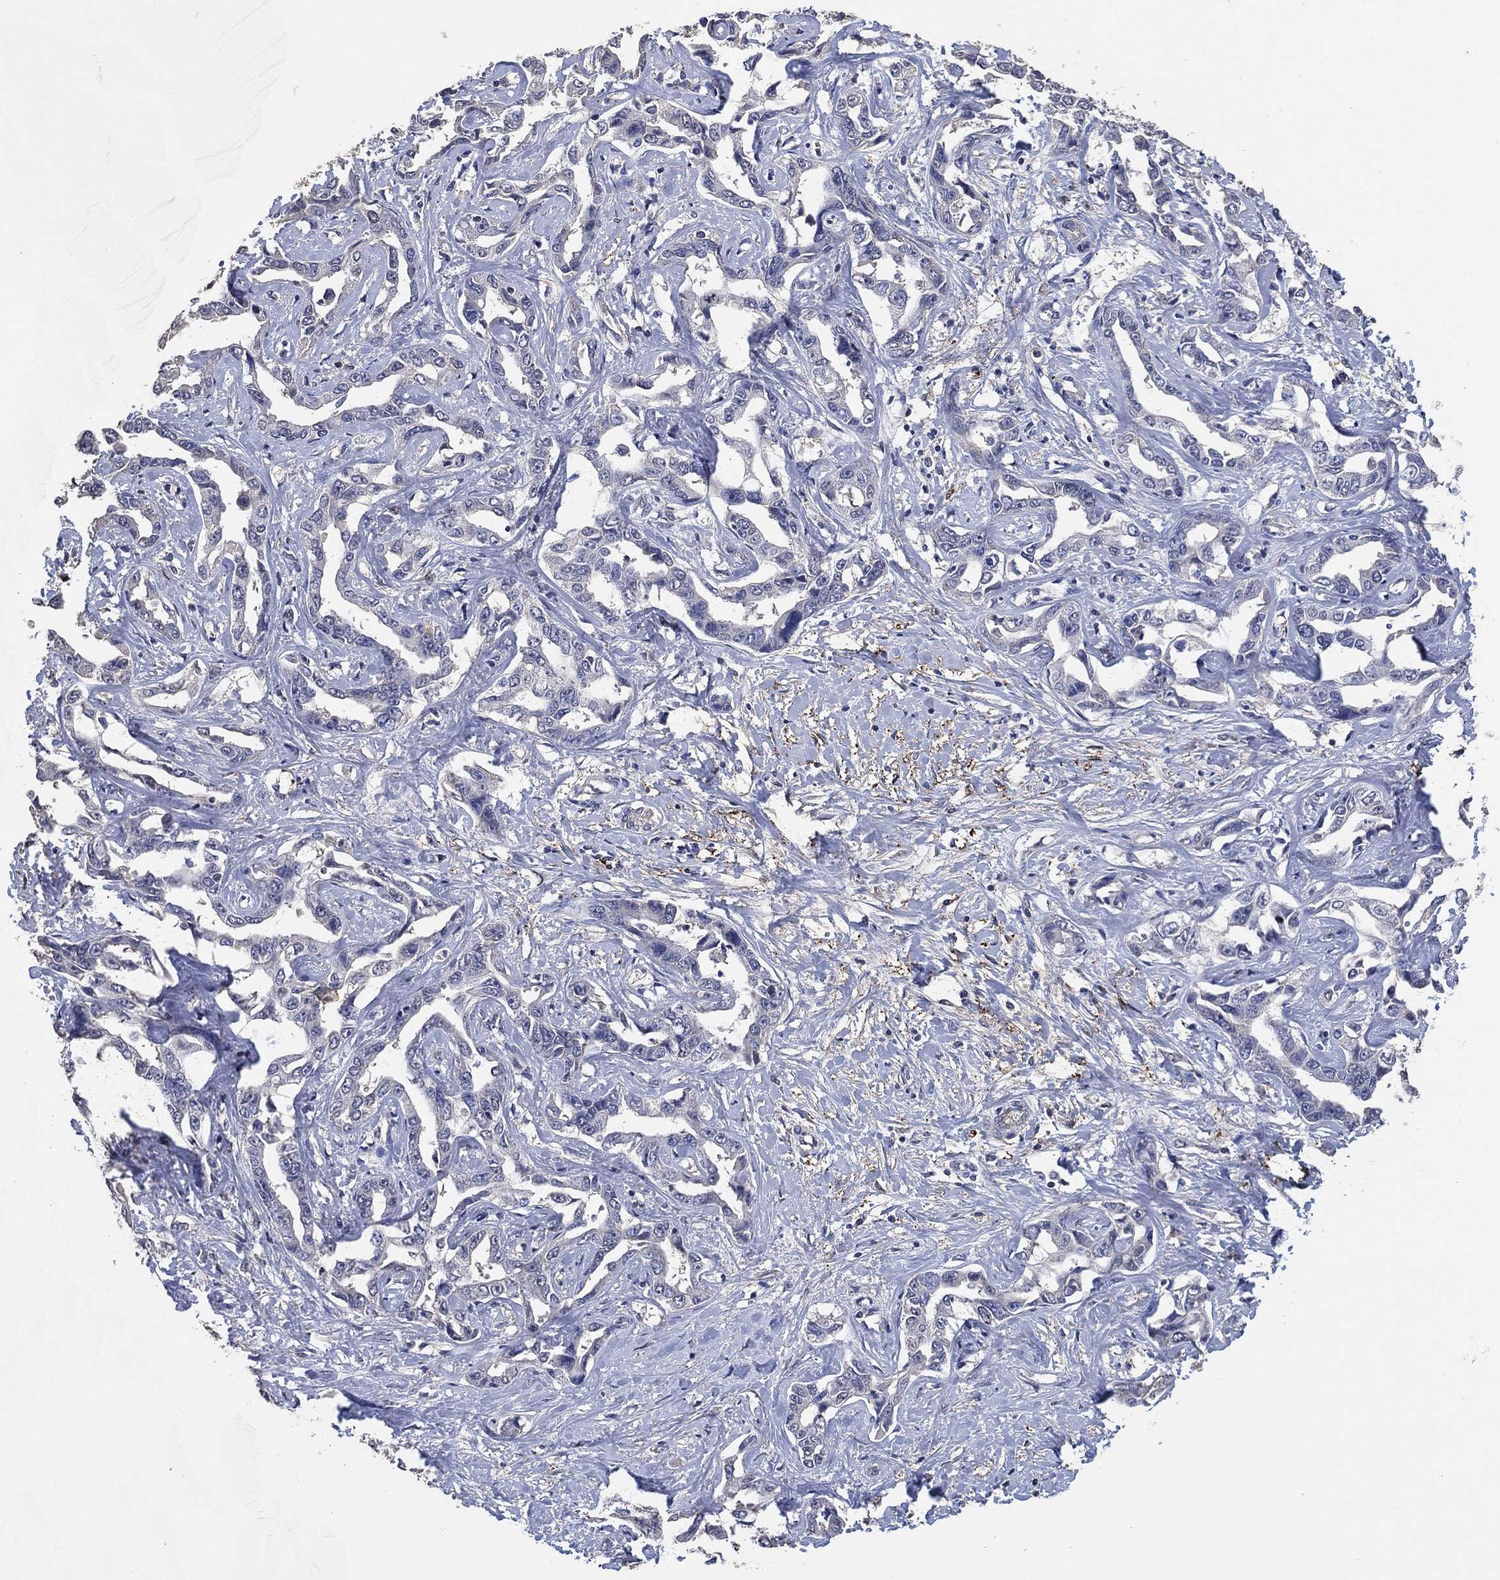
{"staining": {"intensity": "negative", "quantity": "none", "location": "none"}, "tissue": "liver cancer", "cell_type": "Tumor cells", "image_type": "cancer", "snomed": [{"axis": "morphology", "description": "Cholangiocarcinoma"}, {"axis": "topography", "description": "Liver"}], "caption": "There is no significant positivity in tumor cells of liver cancer (cholangiocarcinoma).", "gene": "KLK5", "patient": {"sex": "male", "age": 59}}